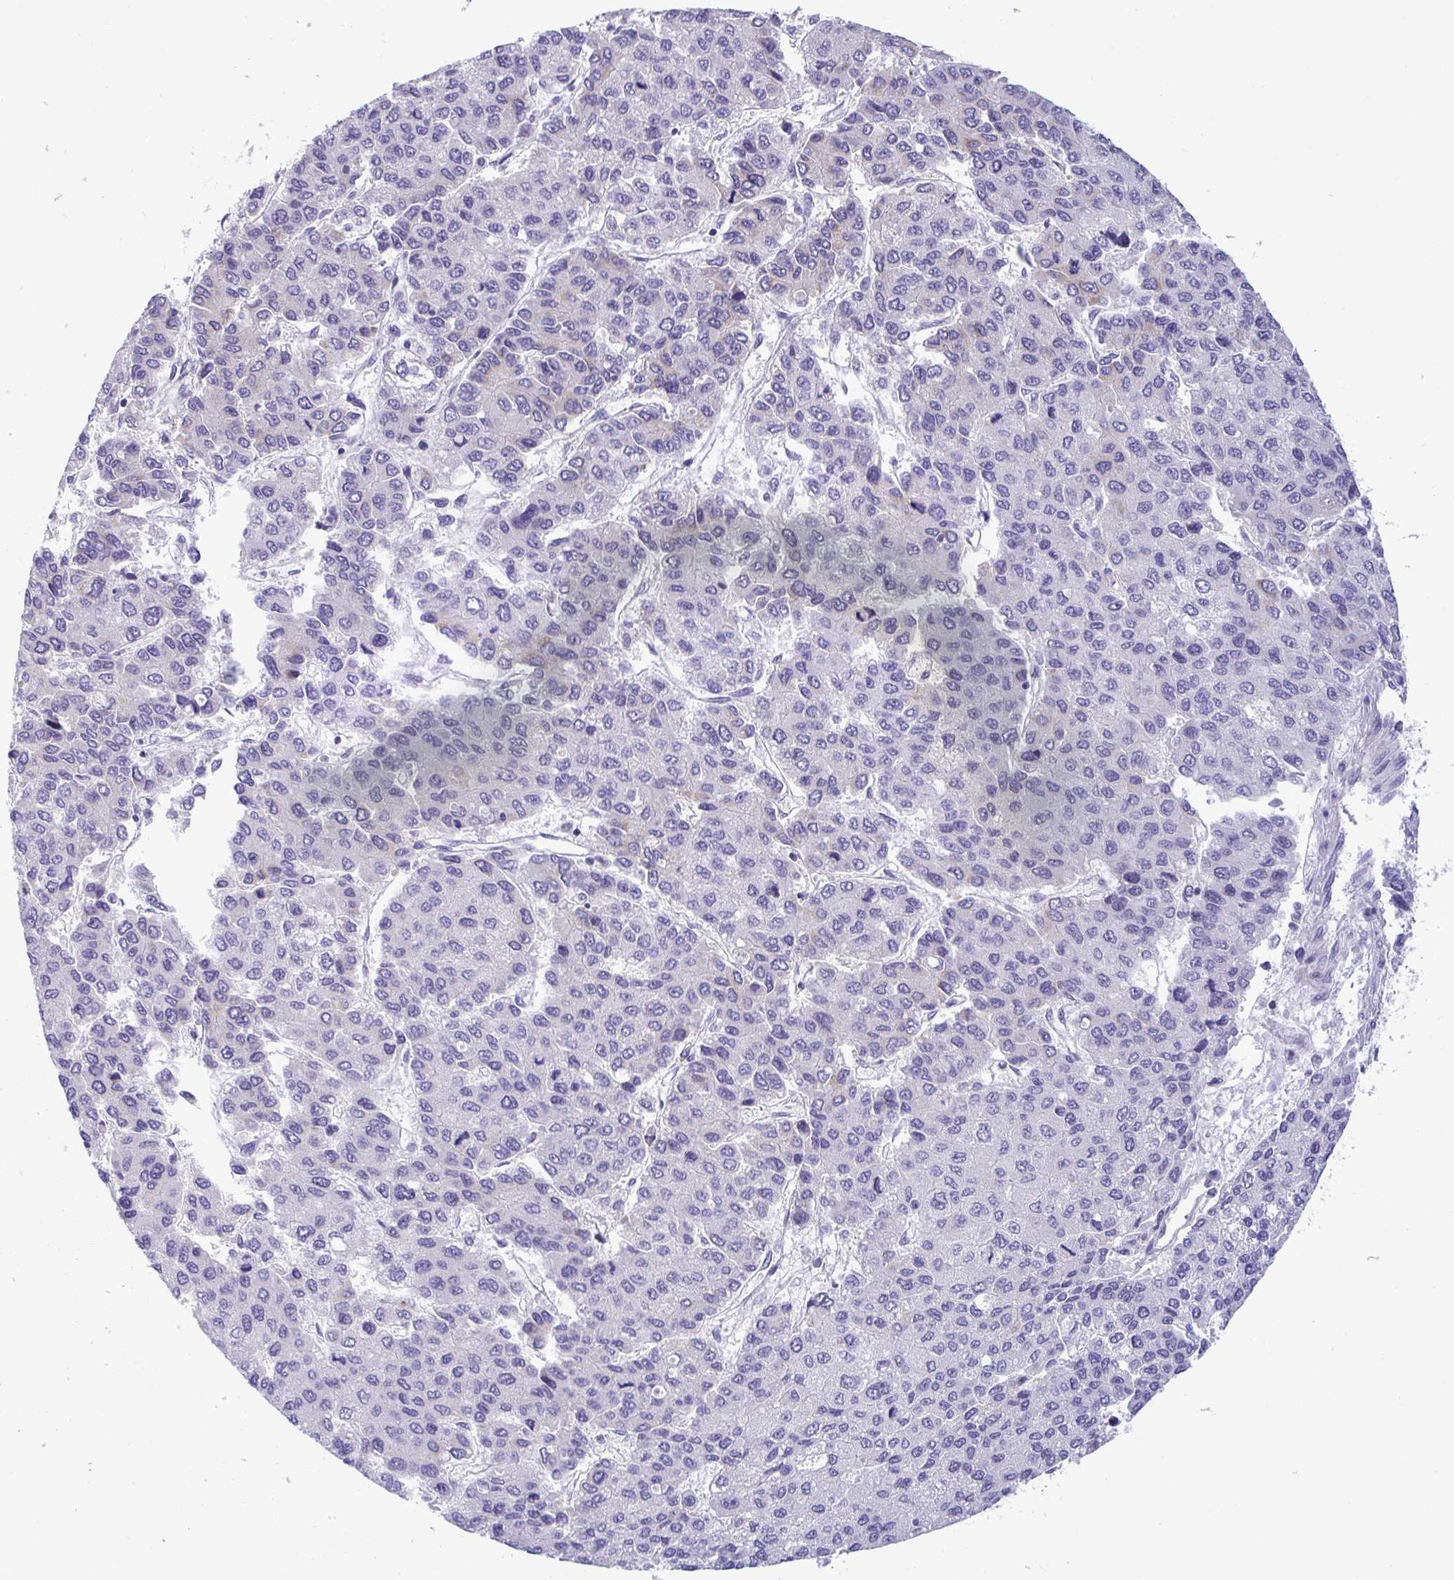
{"staining": {"intensity": "weak", "quantity": "<25%", "location": "cytoplasmic/membranous"}, "tissue": "liver cancer", "cell_type": "Tumor cells", "image_type": "cancer", "snomed": [{"axis": "morphology", "description": "Carcinoma, Hepatocellular, NOS"}, {"axis": "topography", "description": "Liver"}], "caption": "Tumor cells are negative for brown protein staining in liver cancer.", "gene": "DTX3", "patient": {"sex": "female", "age": 66}}